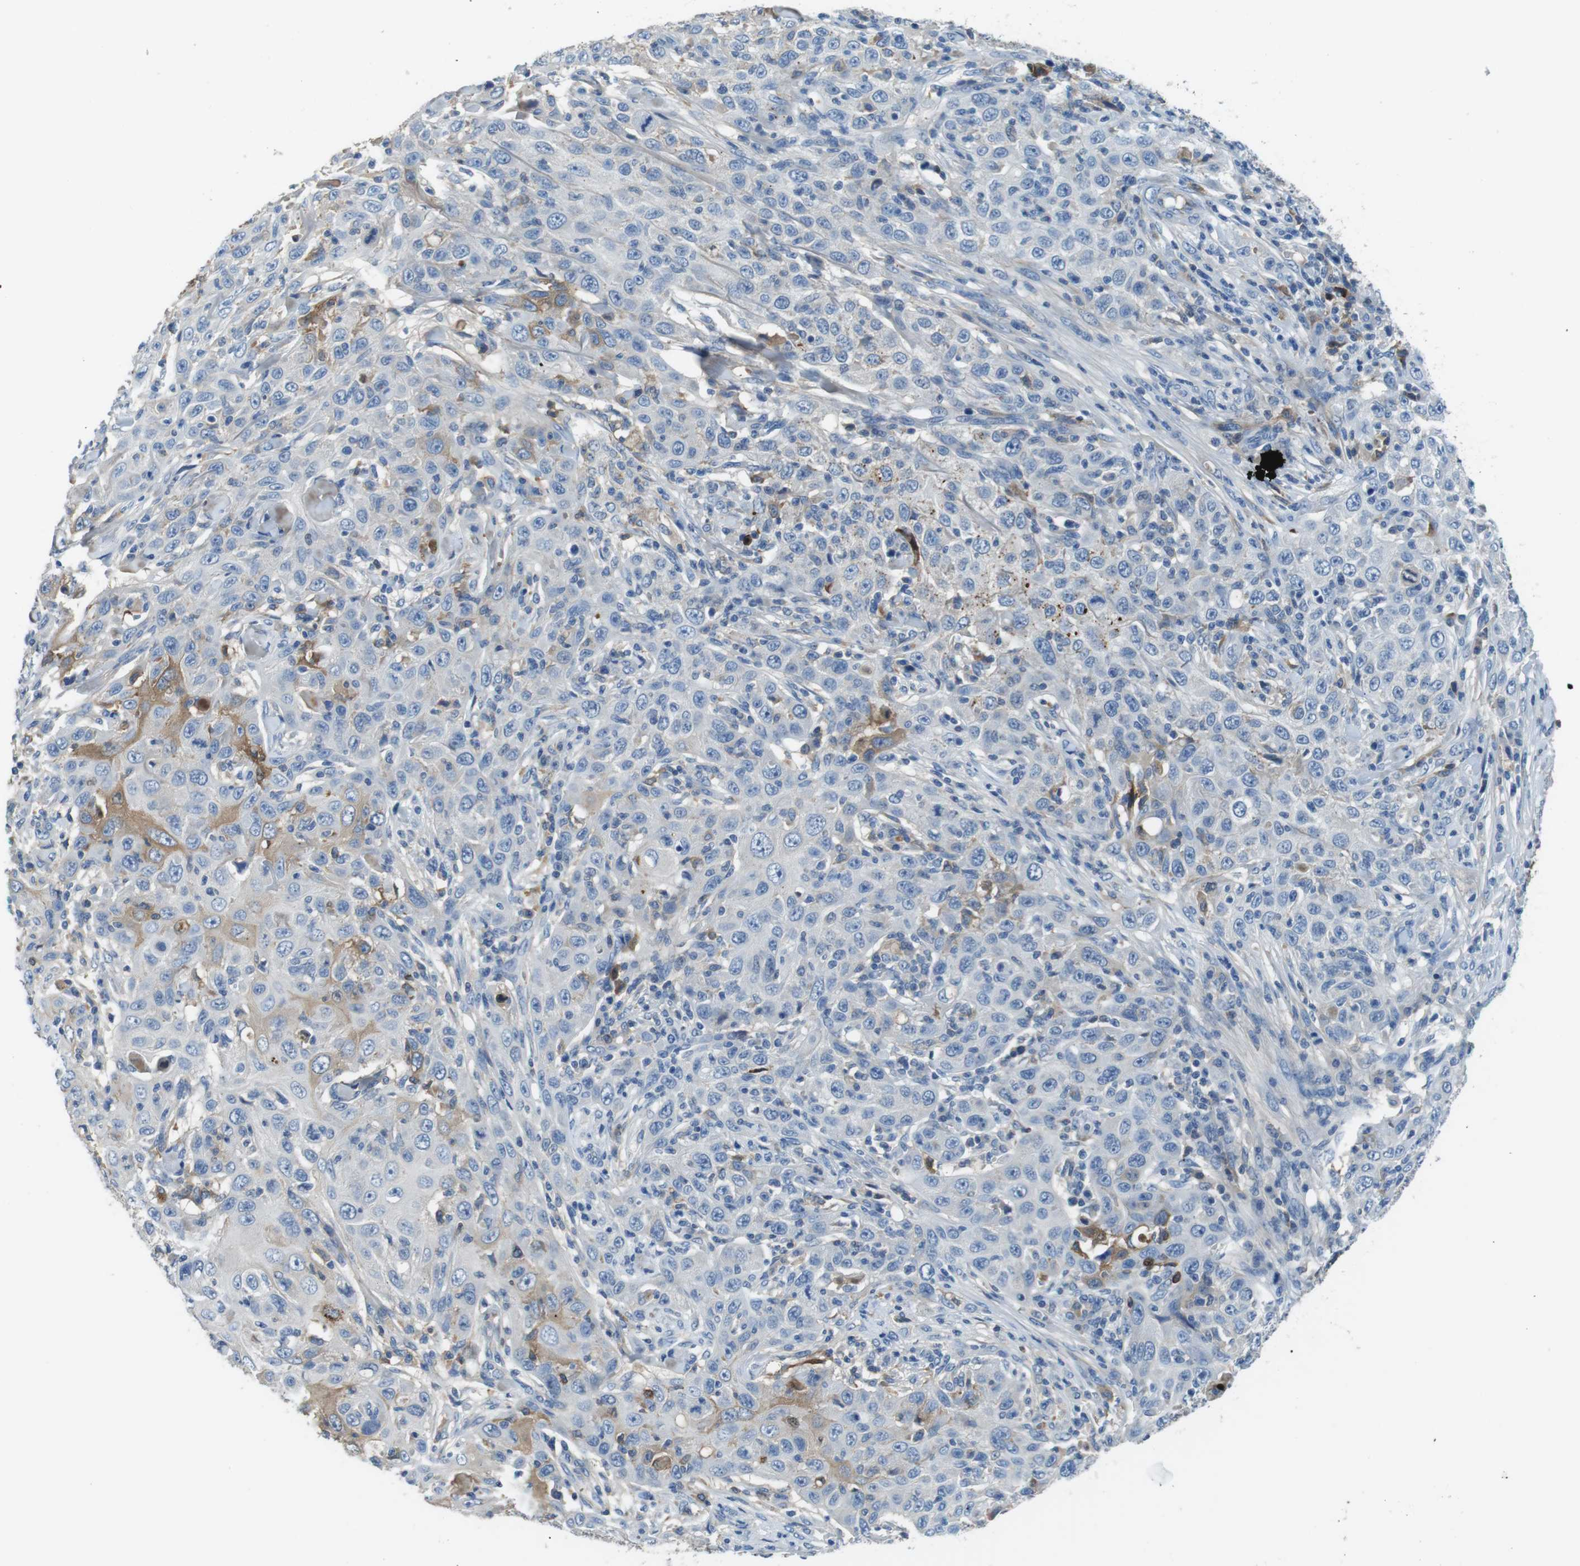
{"staining": {"intensity": "weak", "quantity": "<25%", "location": "cytoplasmic/membranous"}, "tissue": "skin cancer", "cell_type": "Tumor cells", "image_type": "cancer", "snomed": [{"axis": "morphology", "description": "Squamous cell carcinoma, NOS"}, {"axis": "topography", "description": "Skin"}], "caption": "Immunohistochemistry micrograph of human skin cancer stained for a protein (brown), which demonstrates no positivity in tumor cells. Brightfield microscopy of immunohistochemistry stained with DAB (brown) and hematoxylin (blue), captured at high magnification.", "gene": "TMPRSS15", "patient": {"sex": "female", "age": 88}}